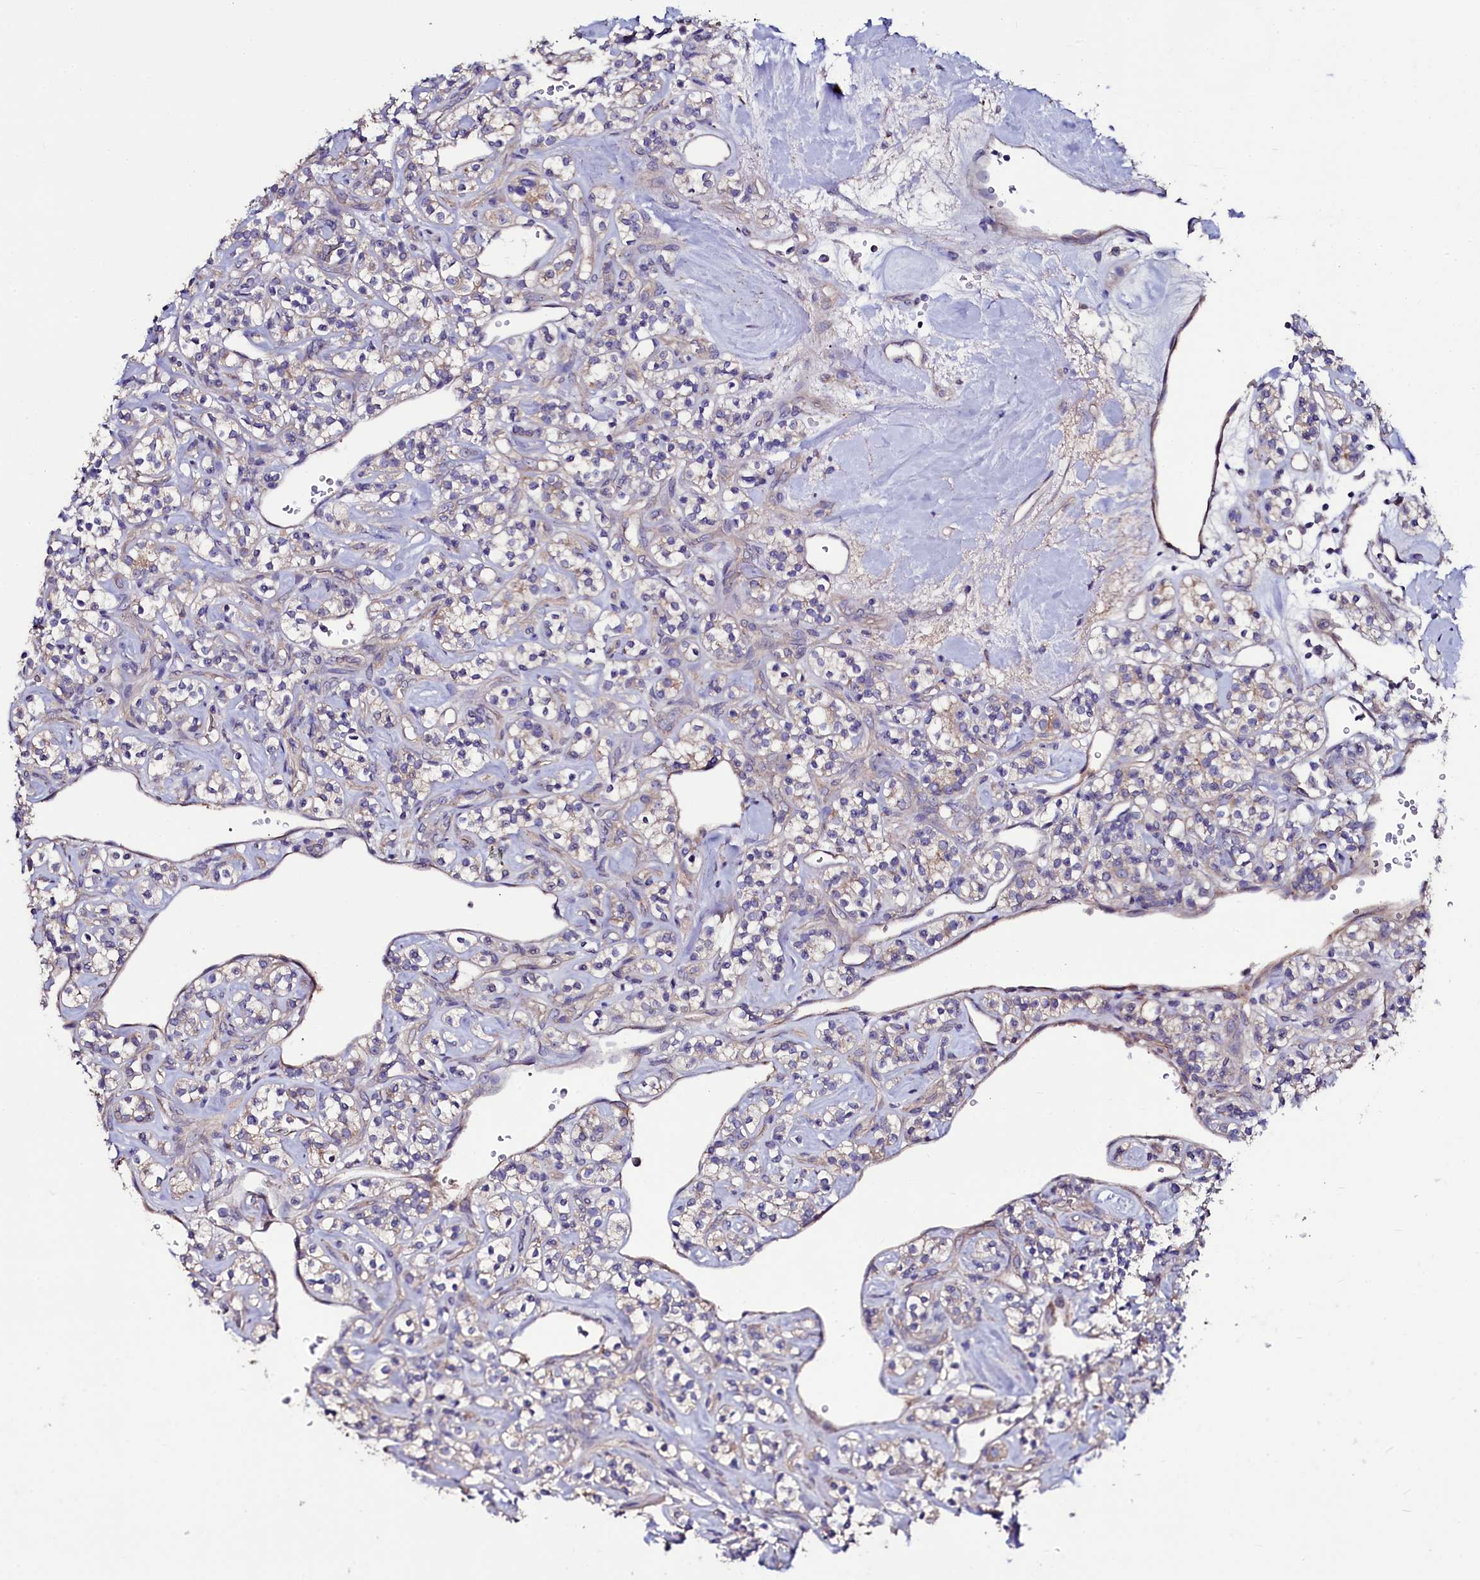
{"staining": {"intensity": "weak", "quantity": "<25%", "location": "cytoplasmic/membranous"}, "tissue": "renal cancer", "cell_type": "Tumor cells", "image_type": "cancer", "snomed": [{"axis": "morphology", "description": "Adenocarcinoma, NOS"}, {"axis": "topography", "description": "Kidney"}], "caption": "This is an IHC histopathology image of human renal adenocarcinoma. There is no staining in tumor cells.", "gene": "USPL1", "patient": {"sex": "male", "age": 77}}